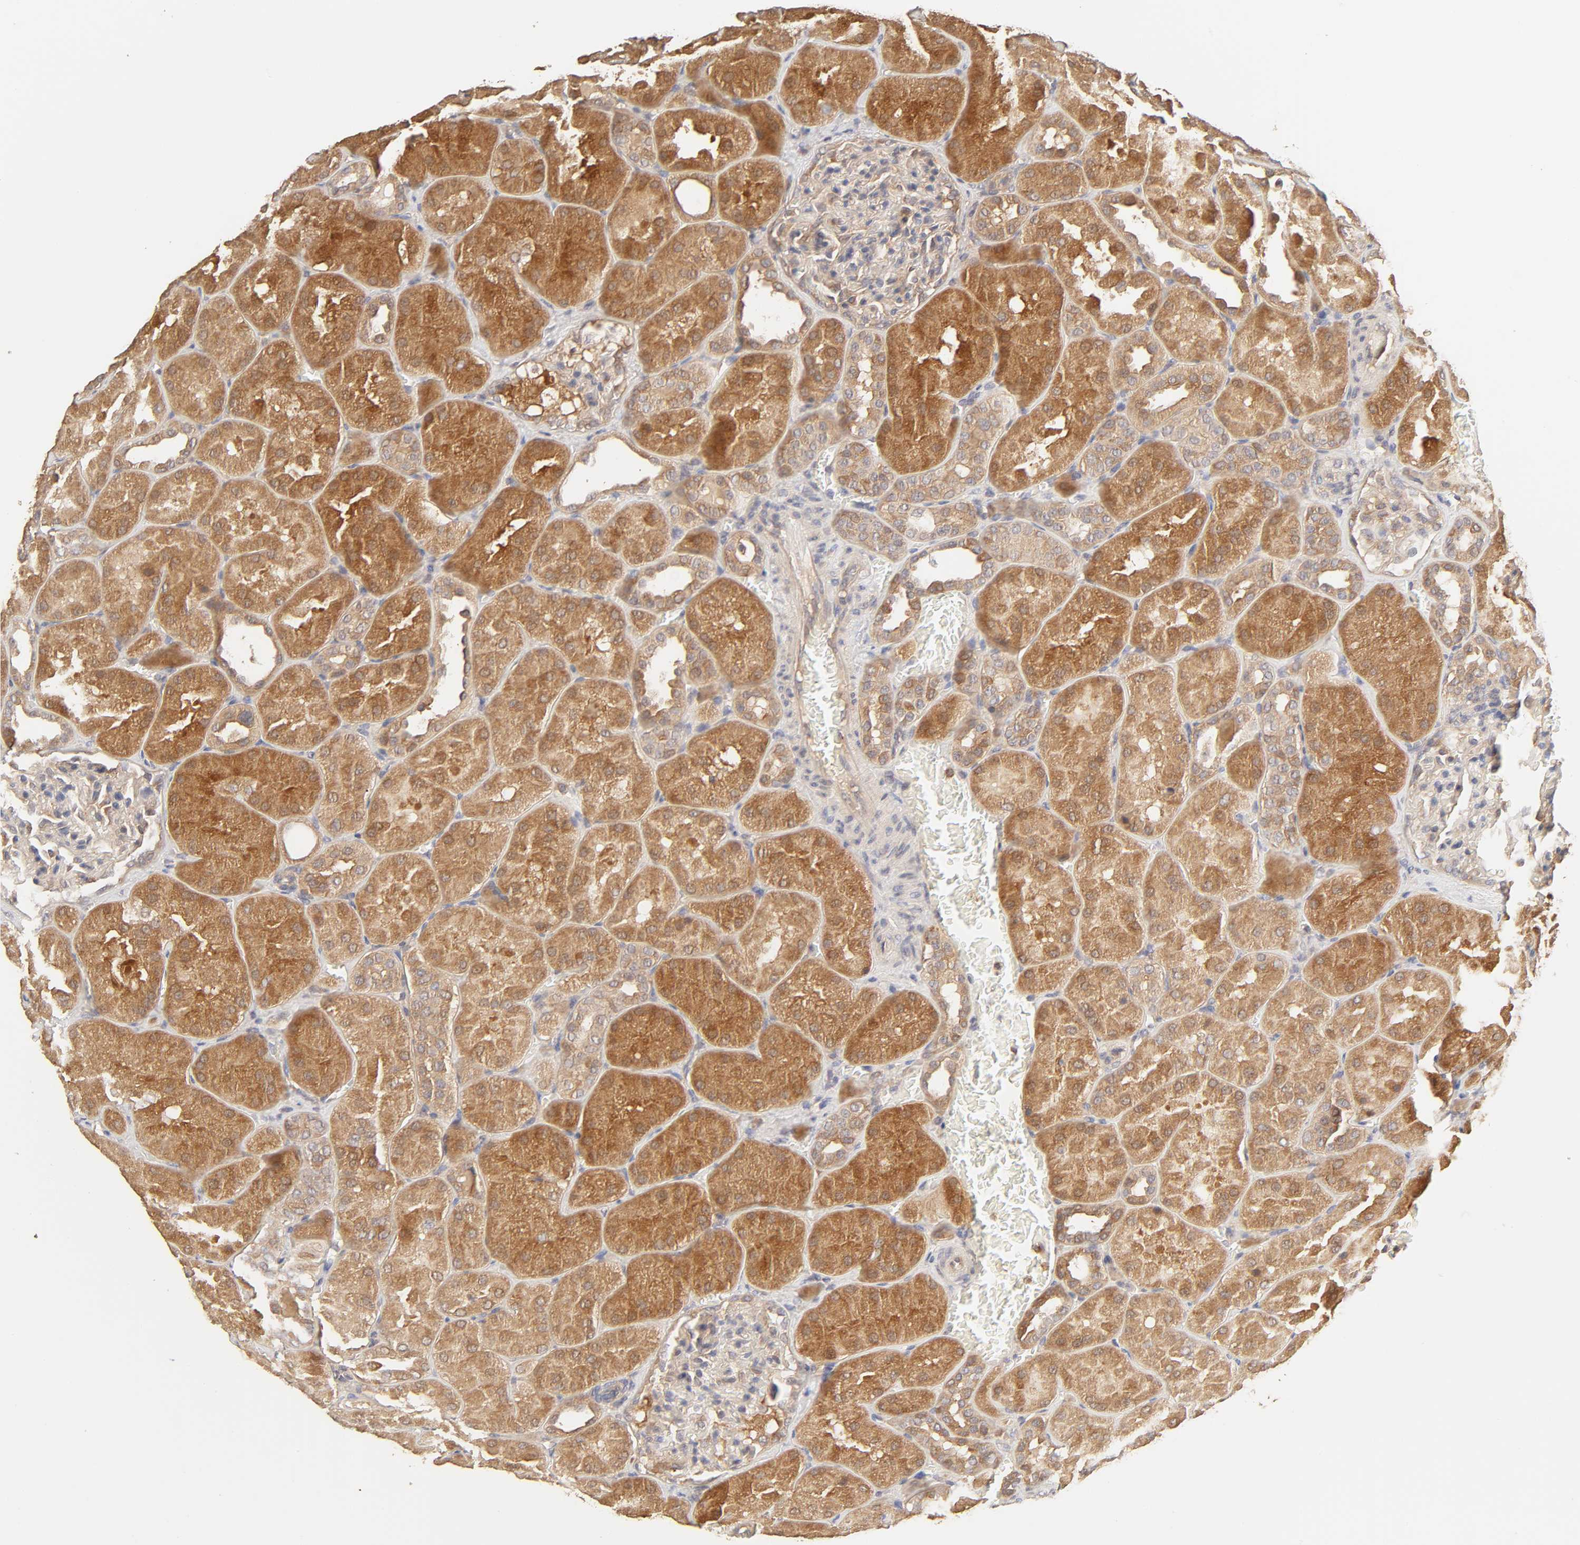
{"staining": {"intensity": "weak", "quantity": ">75%", "location": "cytoplasmic/membranous"}, "tissue": "kidney", "cell_type": "Cells in glomeruli", "image_type": "normal", "snomed": [{"axis": "morphology", "description": "Normal tissue, NOS"}, {"axis": "topography", "description": "Kidney"}], "caption": "High-magnification brightfield microscopy of normal kidney stained with DAB (3,3'-diaminobenzidine) (brown) and counterstained with hematoxylin (blue). cells in glomeruli exhibit weak cytoplasmic/membranous positivity is identified in about>75% of cells. The staining was performed using DAB (3,3'-diaminobenzidine), with brown indicating positive protein expression. Nuclei are stained blue with hematoxylin.", "gene": "AP1G2", "patient": {"sex": "male", "age": 28}}